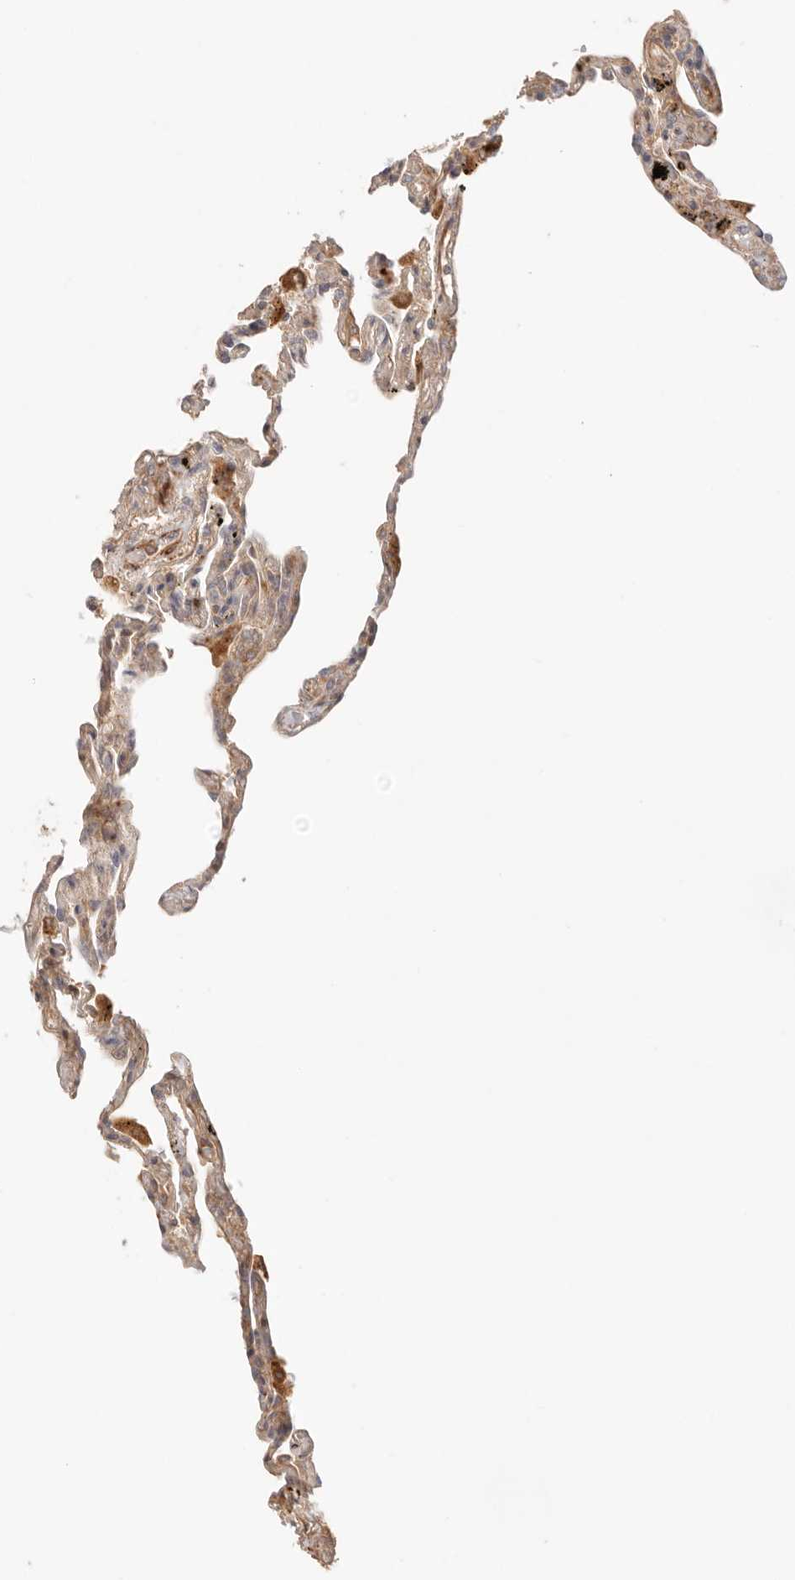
{"staining": {"intensity": "moderate", "quantity": "25%-75%", "location": "cytoplasmic/membranous"}, "tissue": "lung", "cell_type": "Alveolar cells", "image_type": "normal", "snomed": [{"axis": "morphology", "description": "Normal tissue, NOS"}, {"axis": "topography", "description": "Lung"}], "caption": "Immunohistochemistry (IHC) (DAB (3,3'-diaminobenzidine)) staining of benign human lung displays moderate cytoplasmic/membranous protein positivity in about 25%-75% of alveolar cells. (IHC, brightfield microscopy, high magnification).", "gene": "IL1R2", "patient": {"sex": "male", "age": 59}}